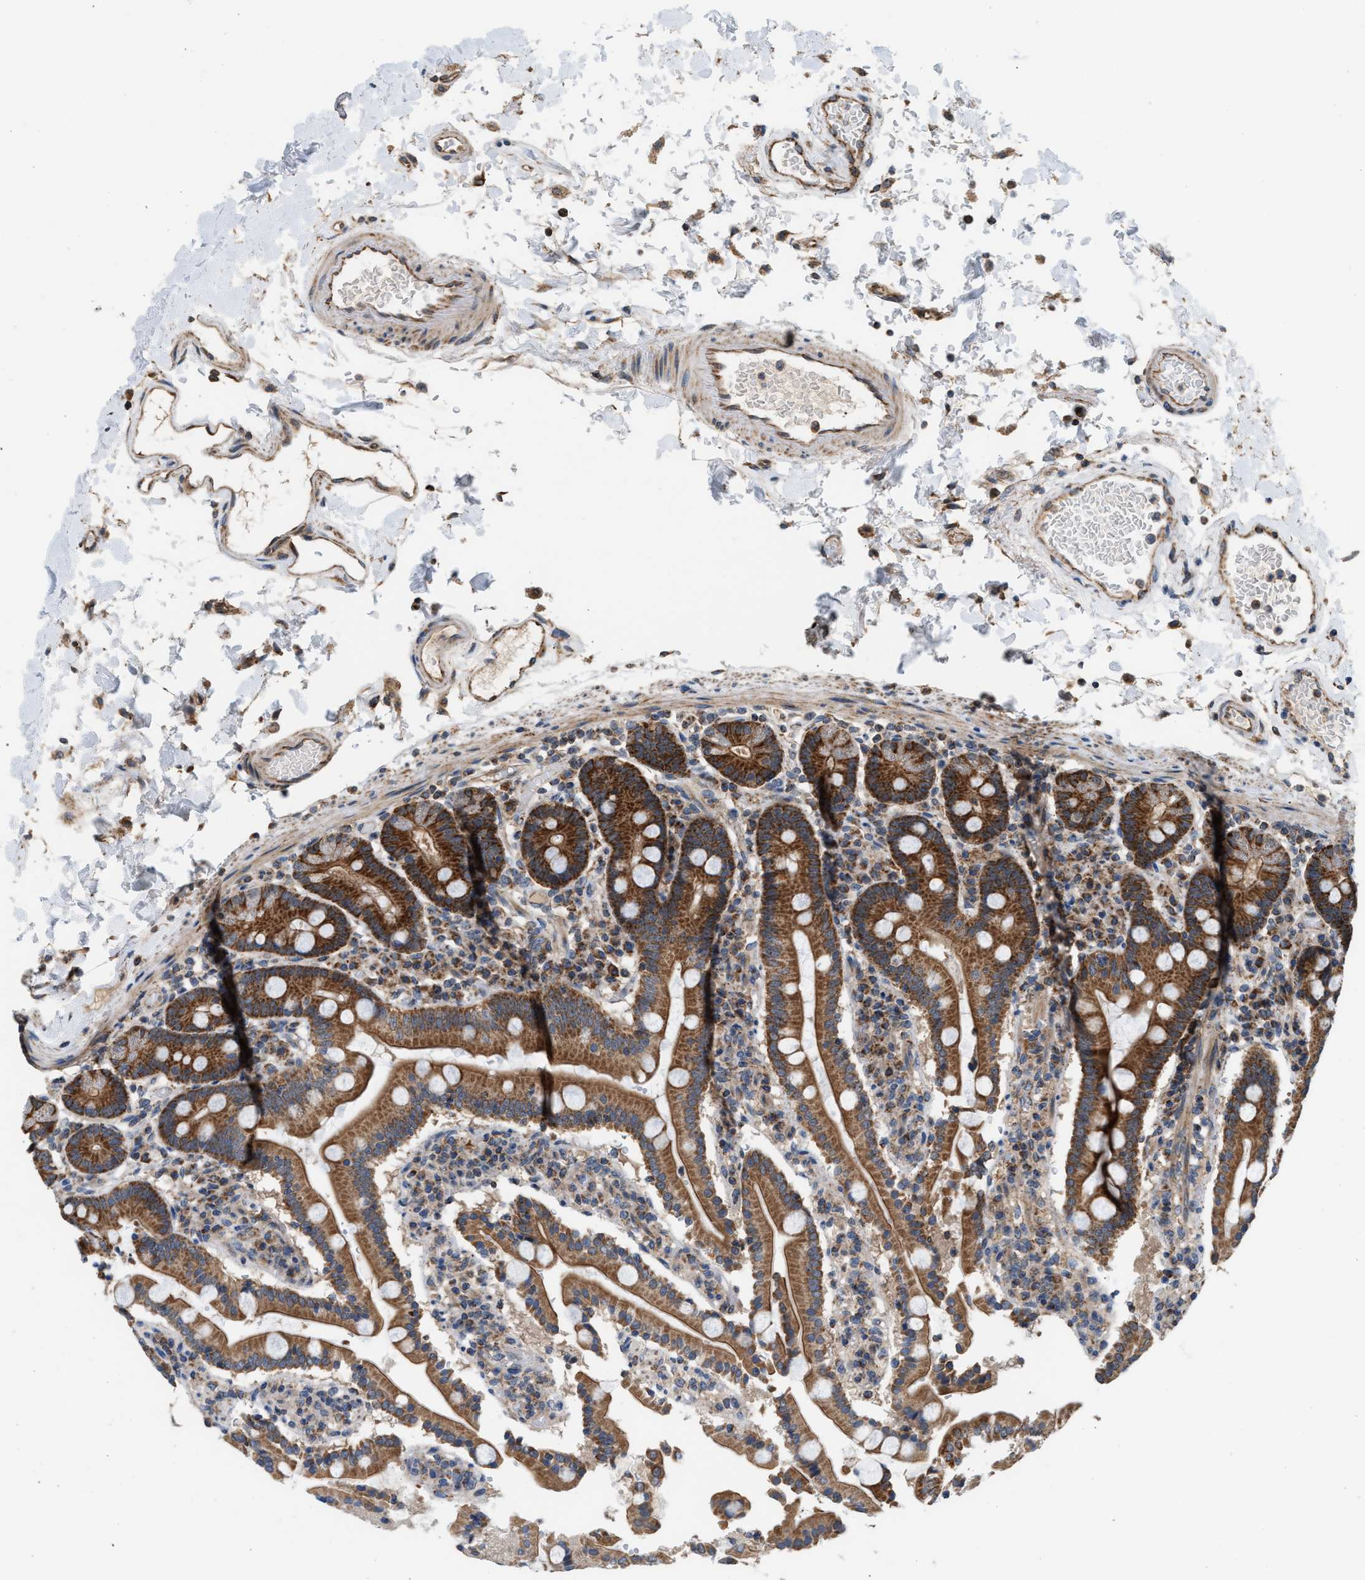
{"staining": {"intensity": "strong", "quantity": ">75%", "location": "cytoplasmic/membranous"}, "tissue": "duodenum", "cell_type": "Glandular cells", "image_type": "normal", "snomed": [{"axis": "morphology", "description": "Normal tissue, NOS"}, {"axis": "topography", "description": "Small intestine, NOS"}], "caption": "The image displays a brown stain indicating the presence of a protein in the cytoplasmic/membranous of glandular cells in duodenum. (Brightfield microscopy of DAB IHC at high magnification).", "gene": "SGSM2", "patient": {"sex": "female", "age": 71}}